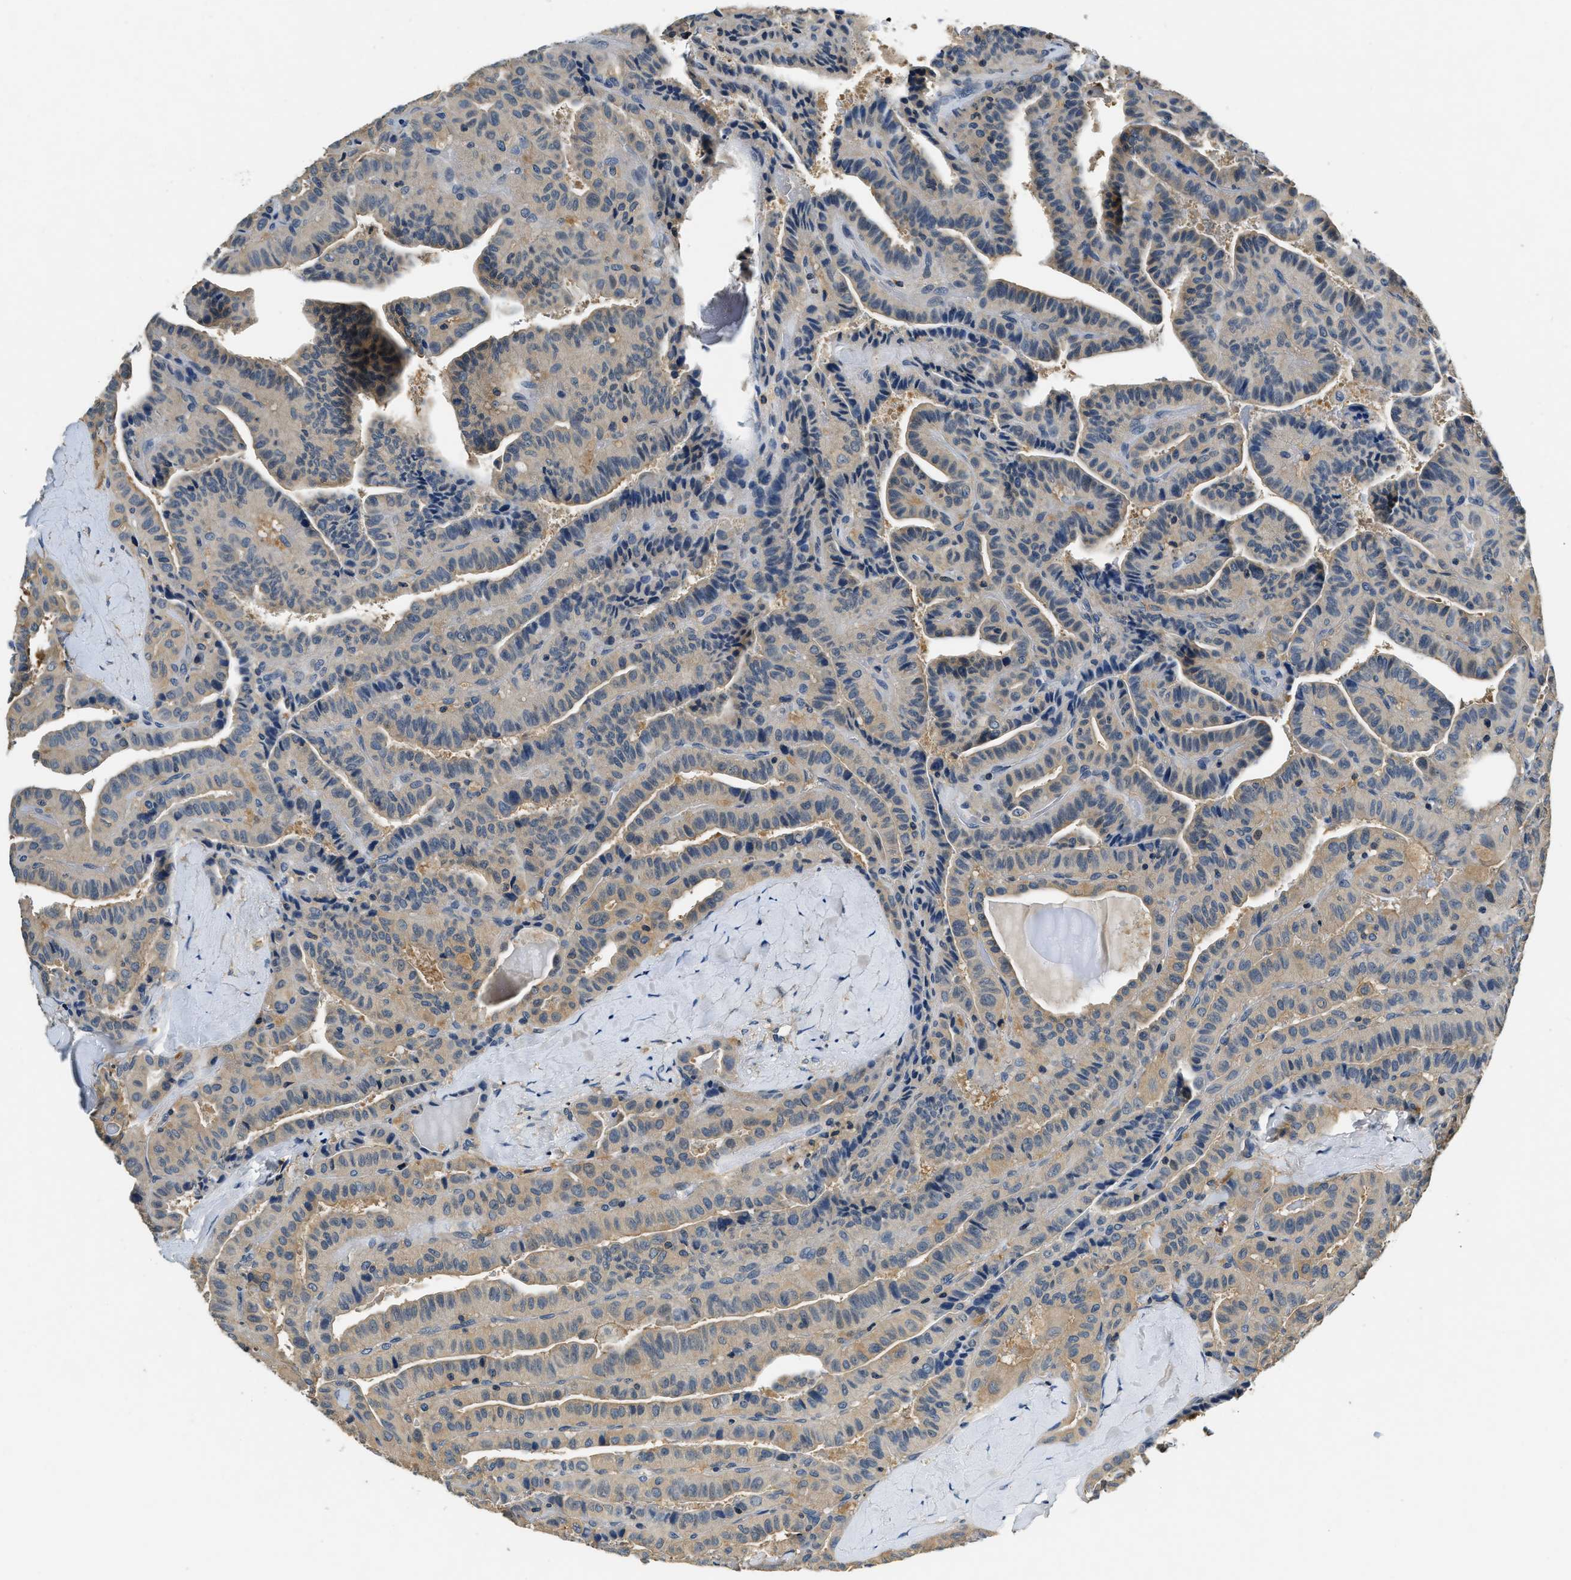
{"staining": {"intensity": "weak", "quantity": "<25%", "location": "cytoplasmic/membranous"}, "tissue": "thyroid cancer", "cell_type": "Tumor cells", "image_type": "cancer", "snomed": [{"axis": "morphology", "description": "Papillary adenocarcinoma, NOS"}, {"axis": "topography", "description": "Thyroid gland"}], "caption": "IHC micrograph of papillary adenocarcinoma (thyroid) stained for a protein (brown), which demonstrates no positivity in tumor cells. Nuclei are stained in blue.", "gene": "RESF1", "patient": {"sex": "male", "age": 77}}